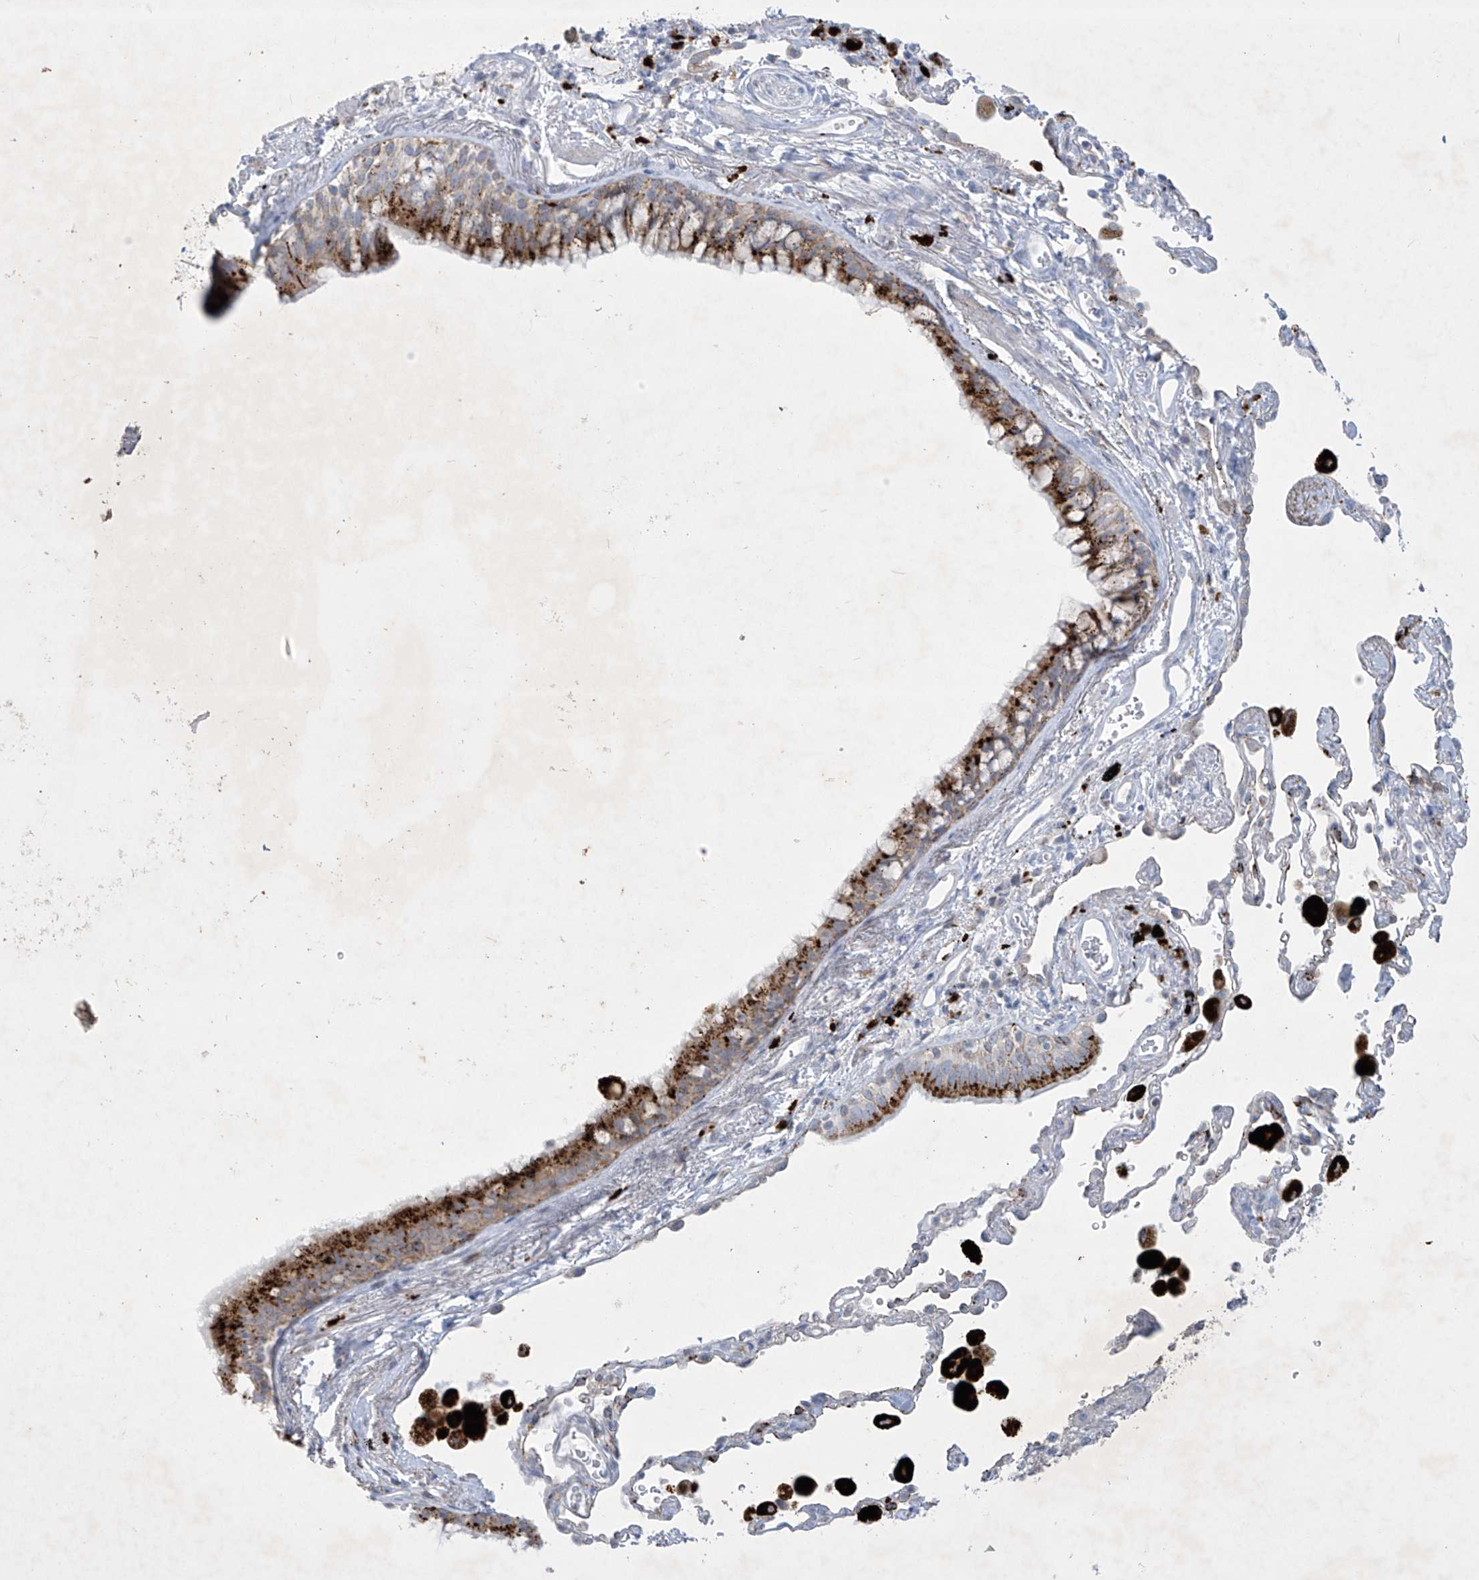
{"staining": {"intensity": "strong", "quantity": ">75%", "location": "cytoplasmic/membranous"}, "tissue": "bronchus", "cell_type": "Respiratory epithelial cells", "image_type": "normal", "snomed": [{"axis": "morphology", "description": "Normal tissue, NOS"}, {"axis": "morphology", "description": "Adenocarcinoma, NOS"}, {"axis": "topography", "description": "Bronchus"}, {"axis": "topography", "description": "Lung"}], "caption": "The photomicrograph exhibits immunohistochemical staining of normal bronchus. There is strong cytoplasmic/membranous expression is identified in about >75% of respiratory epithelial cells. (IHC, brightfield microscopy, high magnification).", "gene": "GPR137C", "patient": {"sex": "male", "age": 54}}